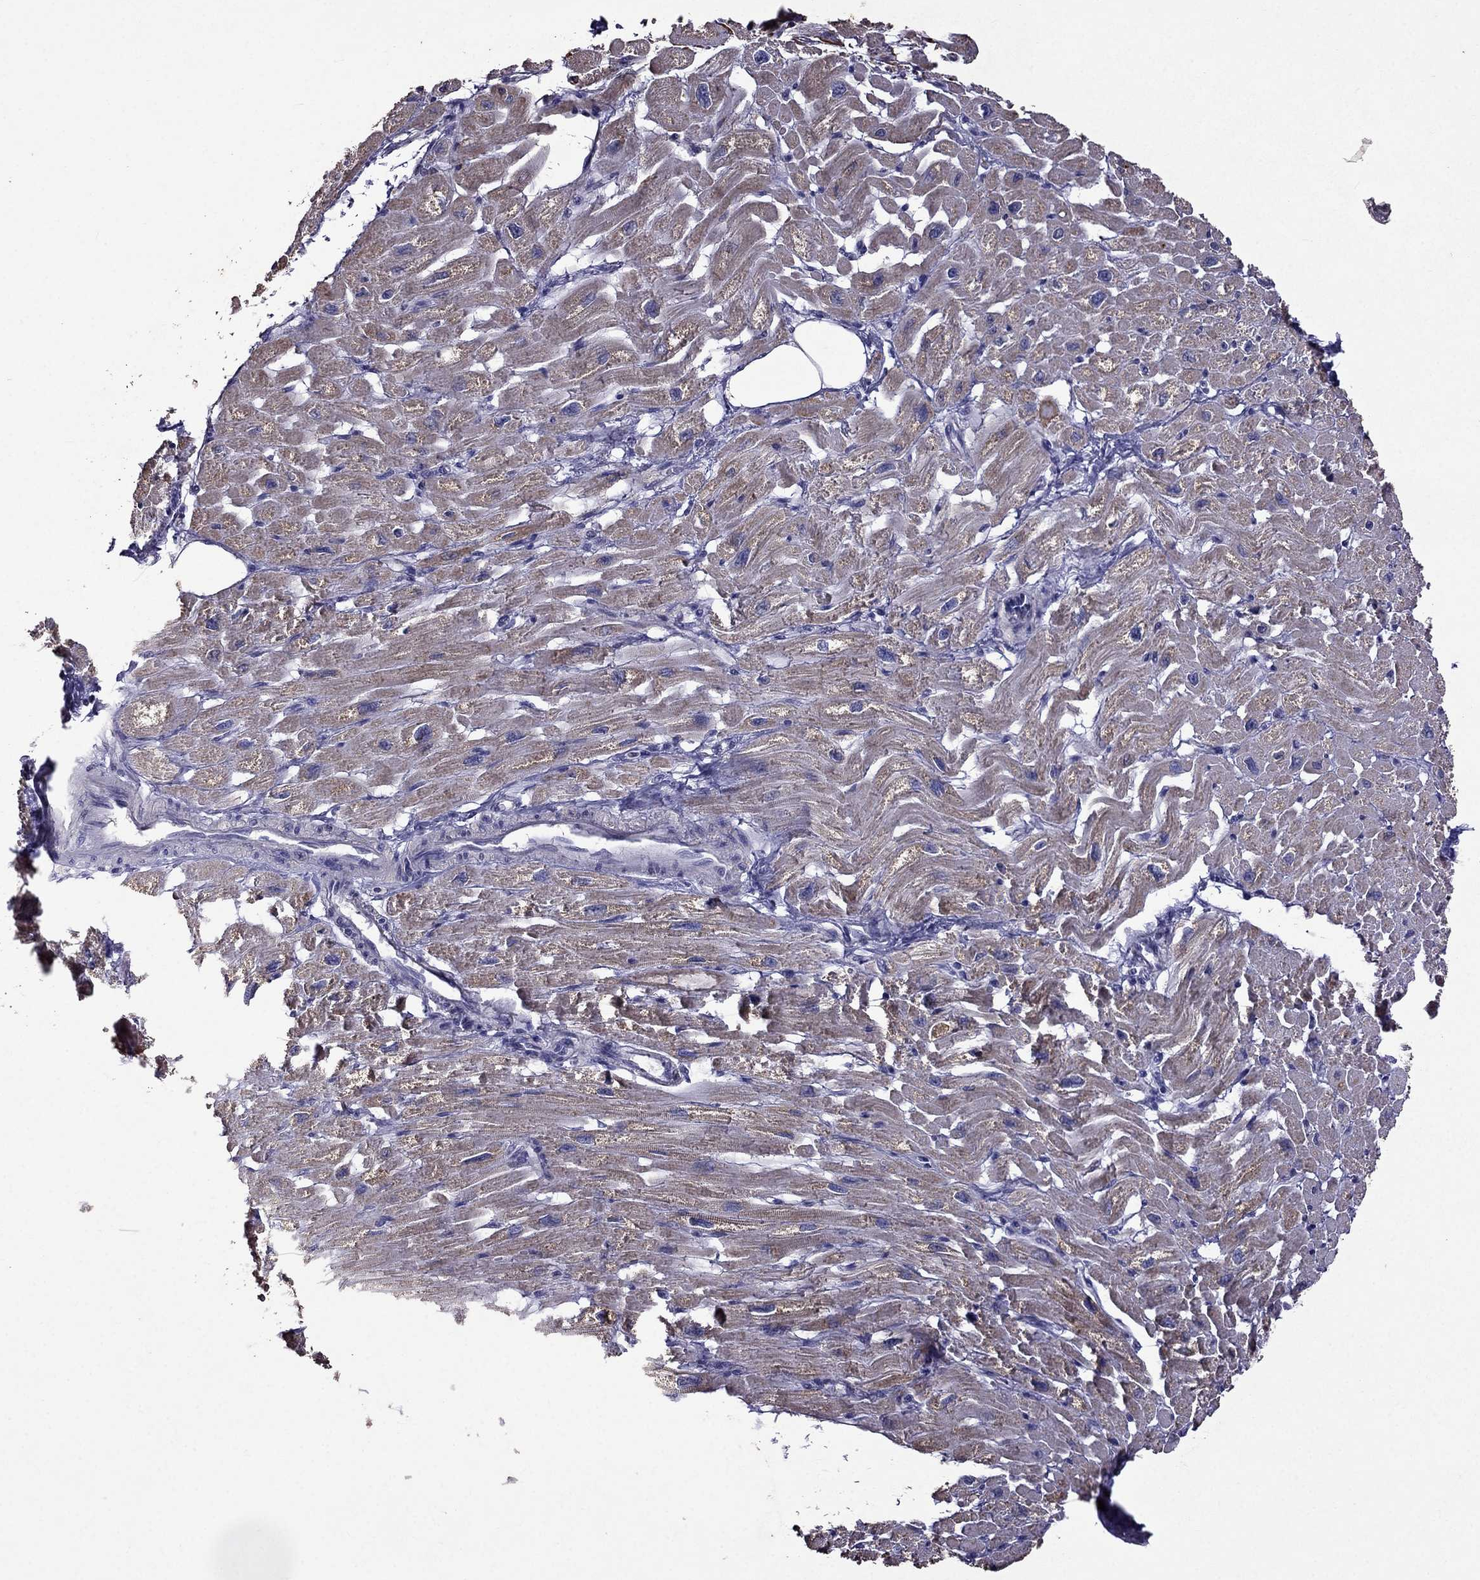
{"staining": {"intensity": "negative", "quantity": "none", "location": "none"}, "tissue": "heart muscle", "cell_type": "Cardiomyocytes", "image_type": "normal", "snomed": [{"axis": "morphology", "description": "Normal tissue, NOS"}, {"axis": "topography", "description": "Heart"}], "caption": "Immunohistochemistry (IHC) photomicrograph of normal human heart muscle stained for a protein (brown), which displays no expression in cardiomyocytes. Nuclei are stained in blue.", "gene": "AK5", "patient": {"sex": "male", "age": 66}}